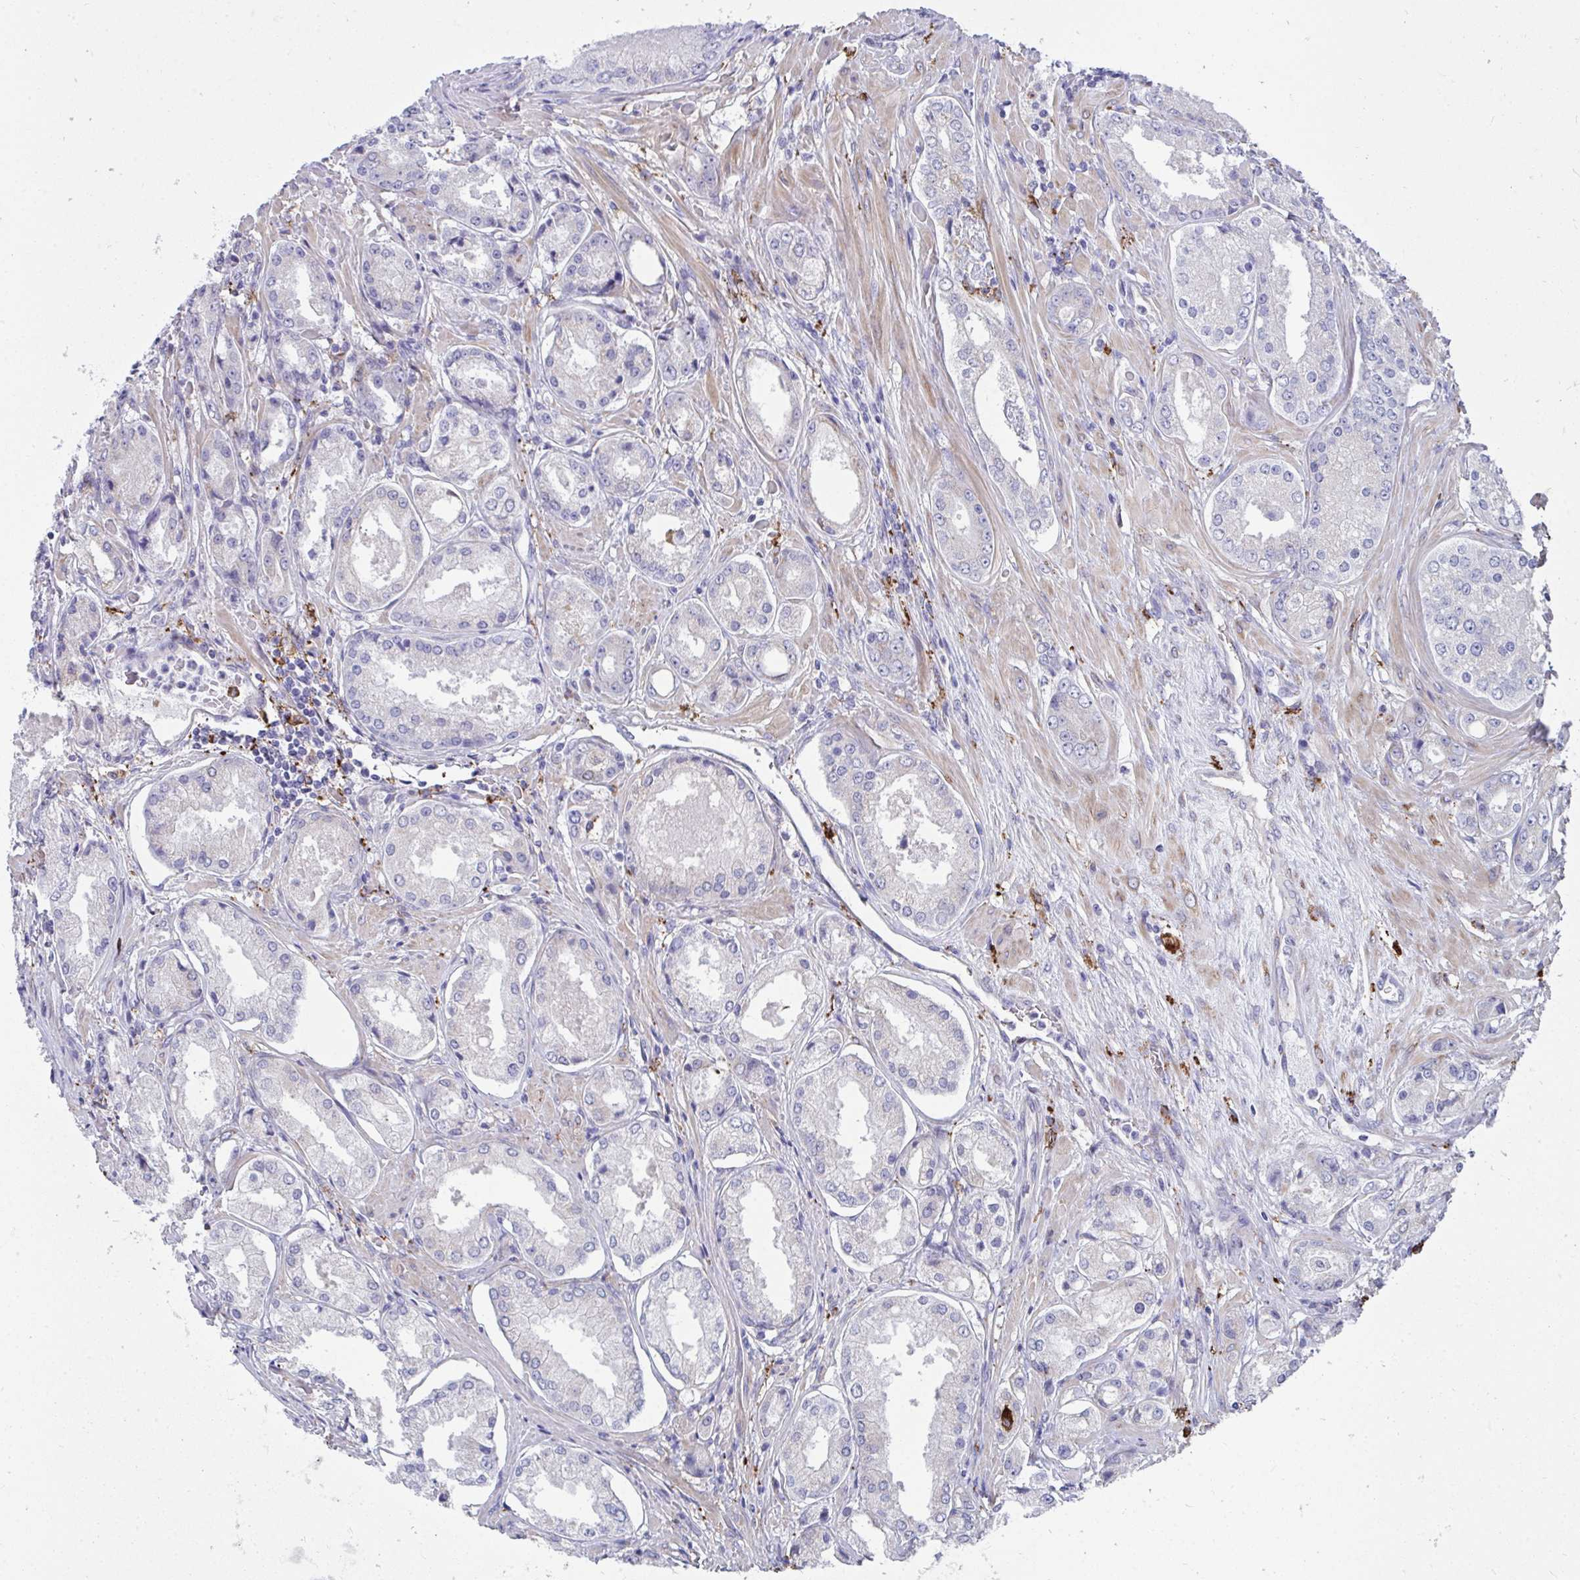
{"staining": {"intensity": "negative", "quantity": "none", "location": "none"}, "tissue": "prostate cancer", "cell_type": "Tumor cells", "image_type": "cancer", "snomed": [{"axis": "morphology", "description": "Adenocarcinoma, Low grade"}, {"axis": "topography", "description": "Prostate"}], "caption": "Tumor cells are negative for brown protein staining in prostate adenocarcinoma (low-grade).", "gene": "CD163", "patient": {"sex": "male", "age": 68}}